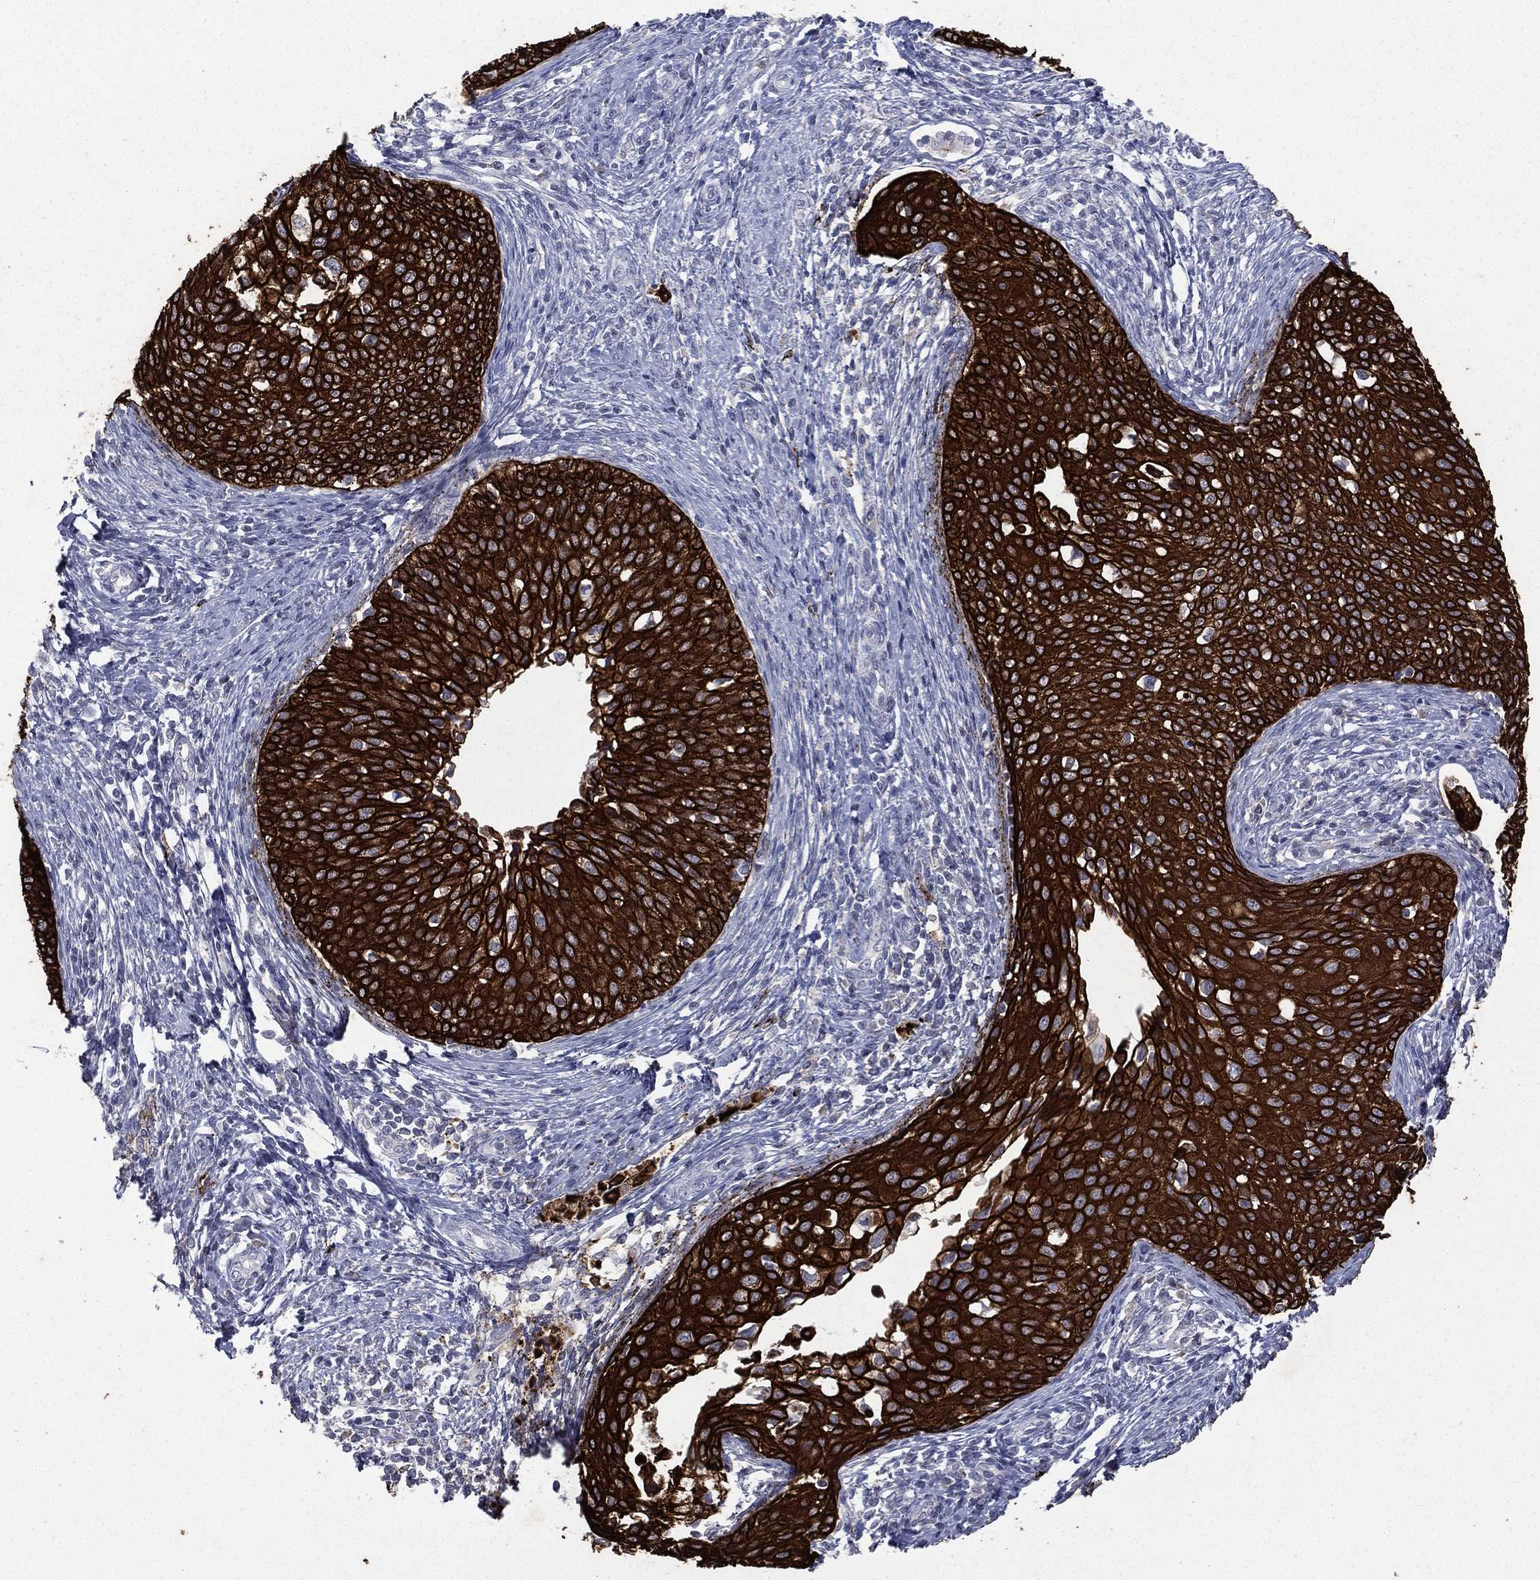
{"staining": {"intensity": "strong", "quantity": ">75%", "location": "cytoplasmic/membranous"}, "tissue": "cervical cancer", "cell_type": "Tumor cells", "image_type": "cancer", "snomed": [{"axis": "morphology", "description": "Squamous cell carcinoma, NOS"}, {"axis": "topography", "description": "Cervix"}], "caption": "A brown stain highlights strong cytoplasmic/membranous expression of a protein in cervical cancer tumor cells.", "gene": "KRT7", "patient": {"sex": "female", "age": 51}}